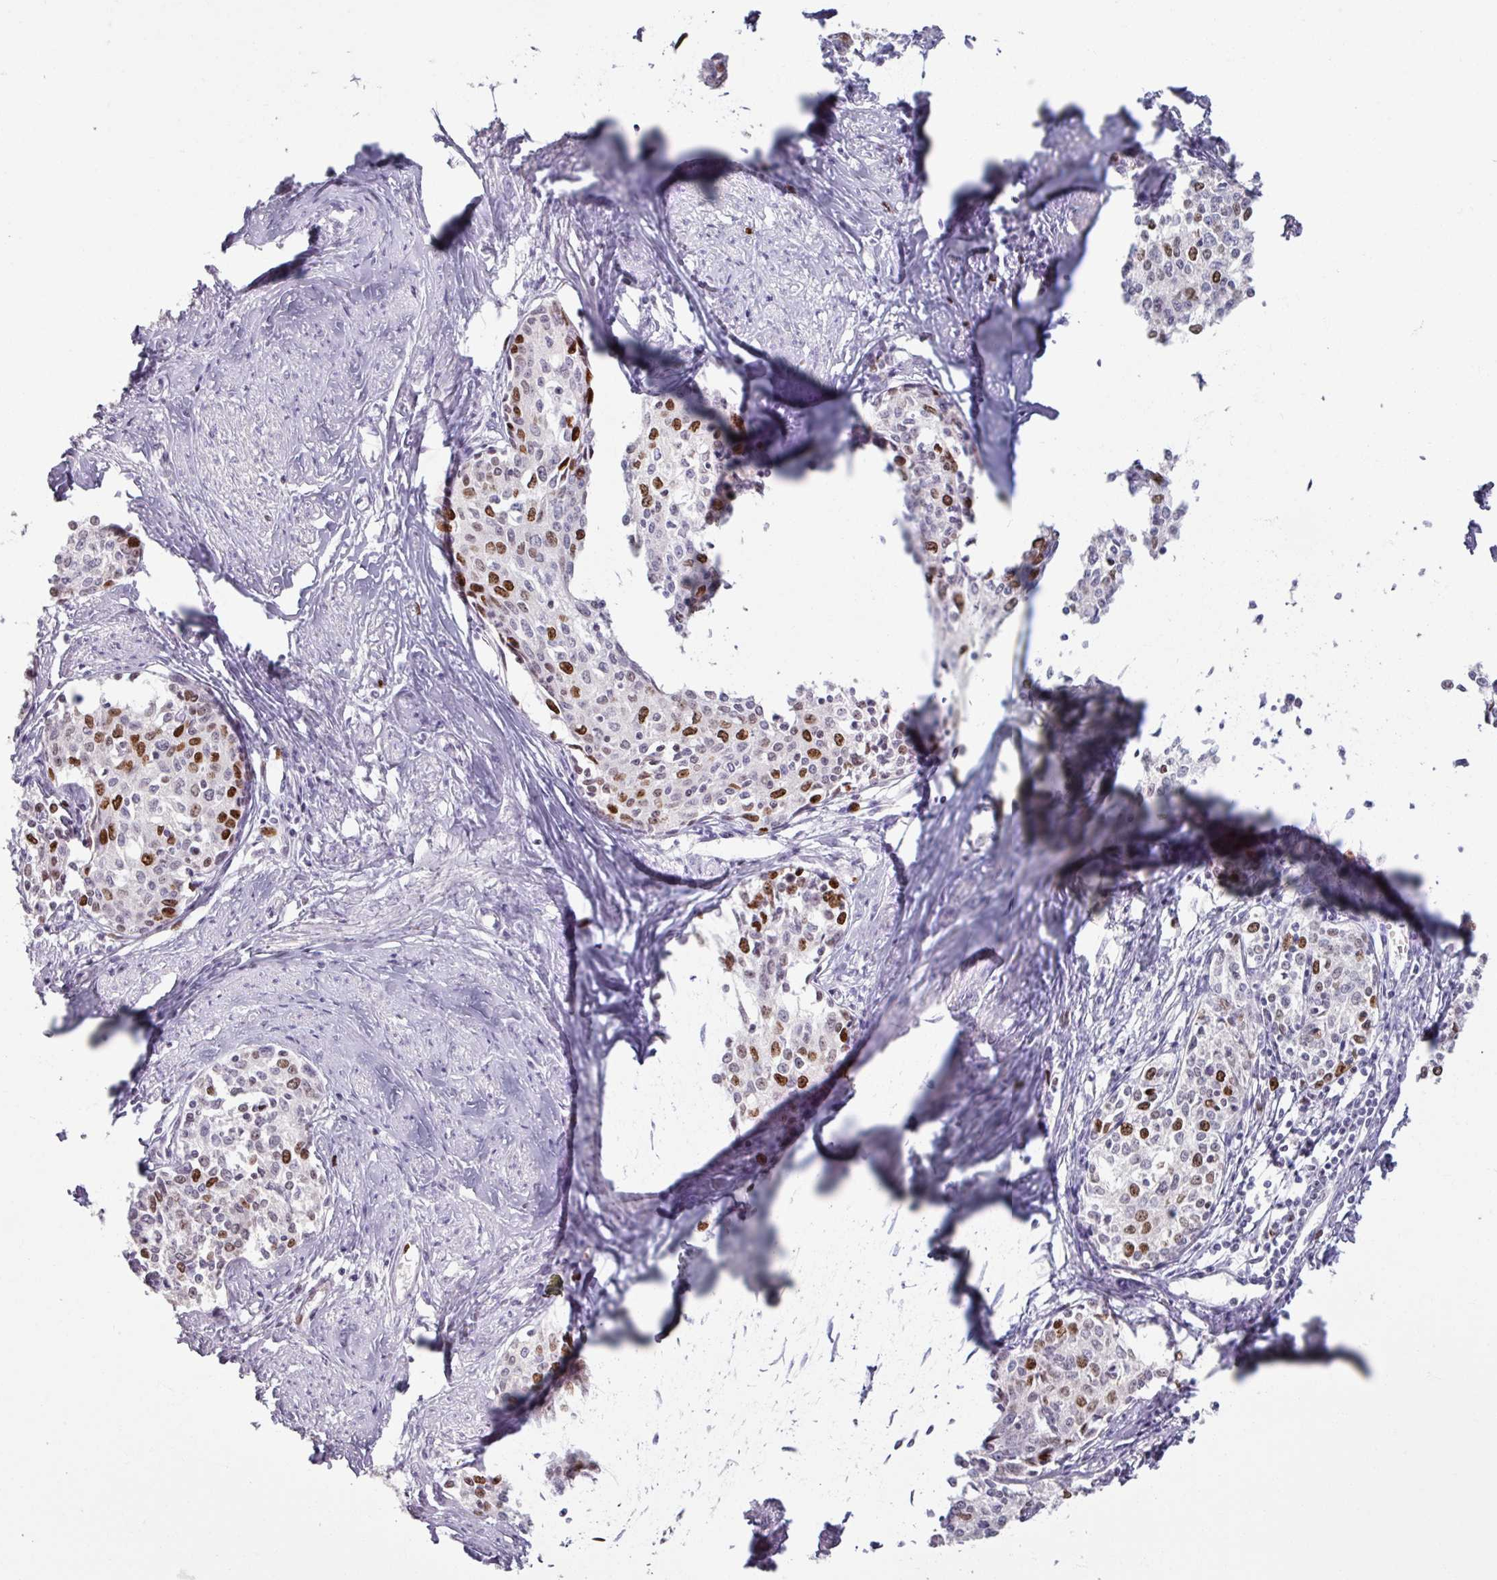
{"staining": {"intensity": "moderate", "quantity": "25%-75%", "location": "nuclear"}, "tissue": "cervical cancer", "cell_type": "Tumor cells", "image_type": "cancer", "snomed": [{"axis": "morphology", "description": "Squamous cell carcinoma, NOS"}, {"axis": "morphology", "description": "Adenocarcinoma, NOS"}, {"axis": "topography", "description": "Cervix"}], "caption": "Cervical cancer (adenocarcinoma) tissue reveals moderate nuclear staining in approximately 25%-75% of tumor cells", "gene": "ATAD2", "patient": {"sex": "female", "age": 52}}